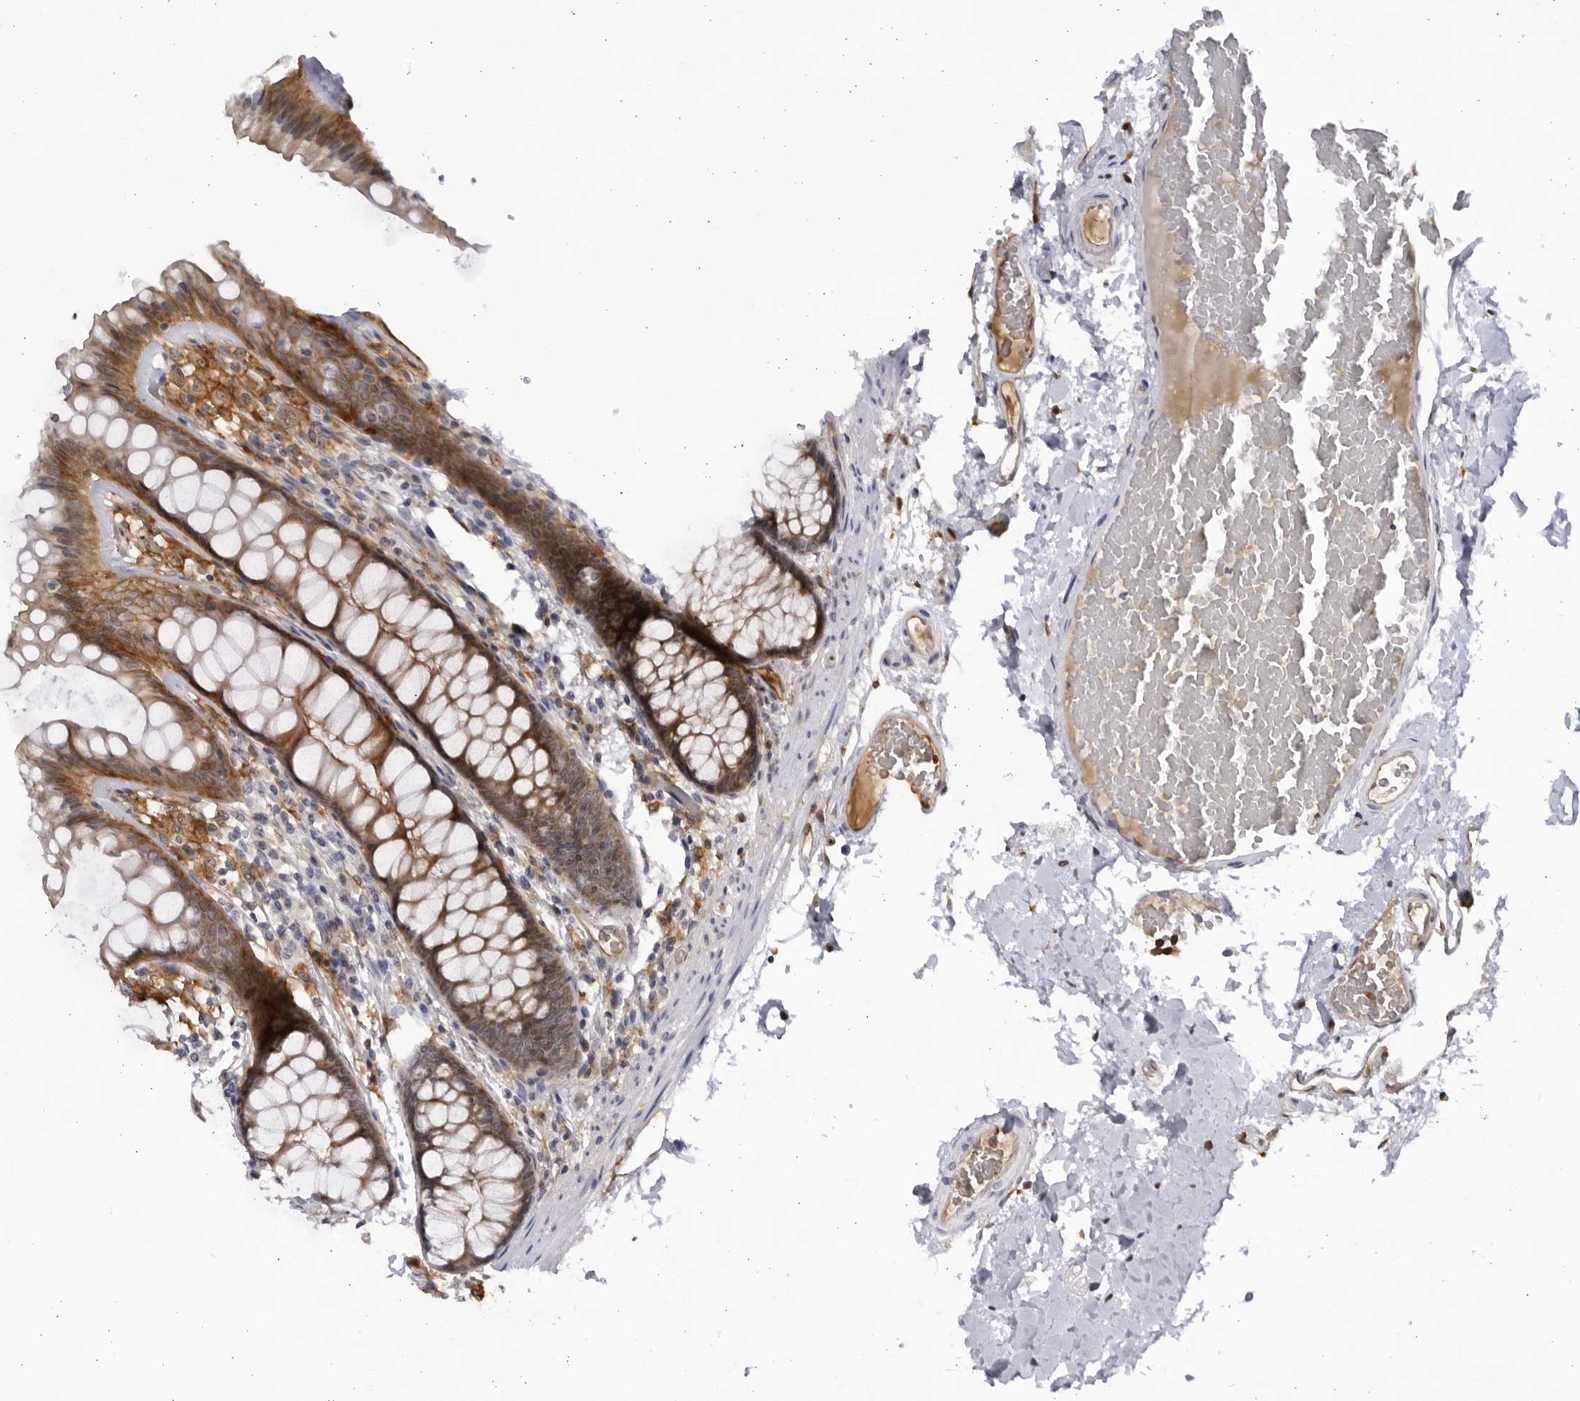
{"staining": {"intensity": "moderate", "quantity": ">75%", "location": "cytoplasmic/membranous"}, "tissue": "colon", "cell_type": "Endothelial cells", "image_type": "normal", "snomed": [{"axis": "morphology", "description": "Normal tissue, NOS"}, {"axis": "topography", "description": "Colon"}], "caption": "A brown stain highlights moderate cytoplasmic/membranous staining of a protein in endothelial cells of normal human colon.", "gene": "BMP2K", "patient": {"sex": "female", "age": 56}}